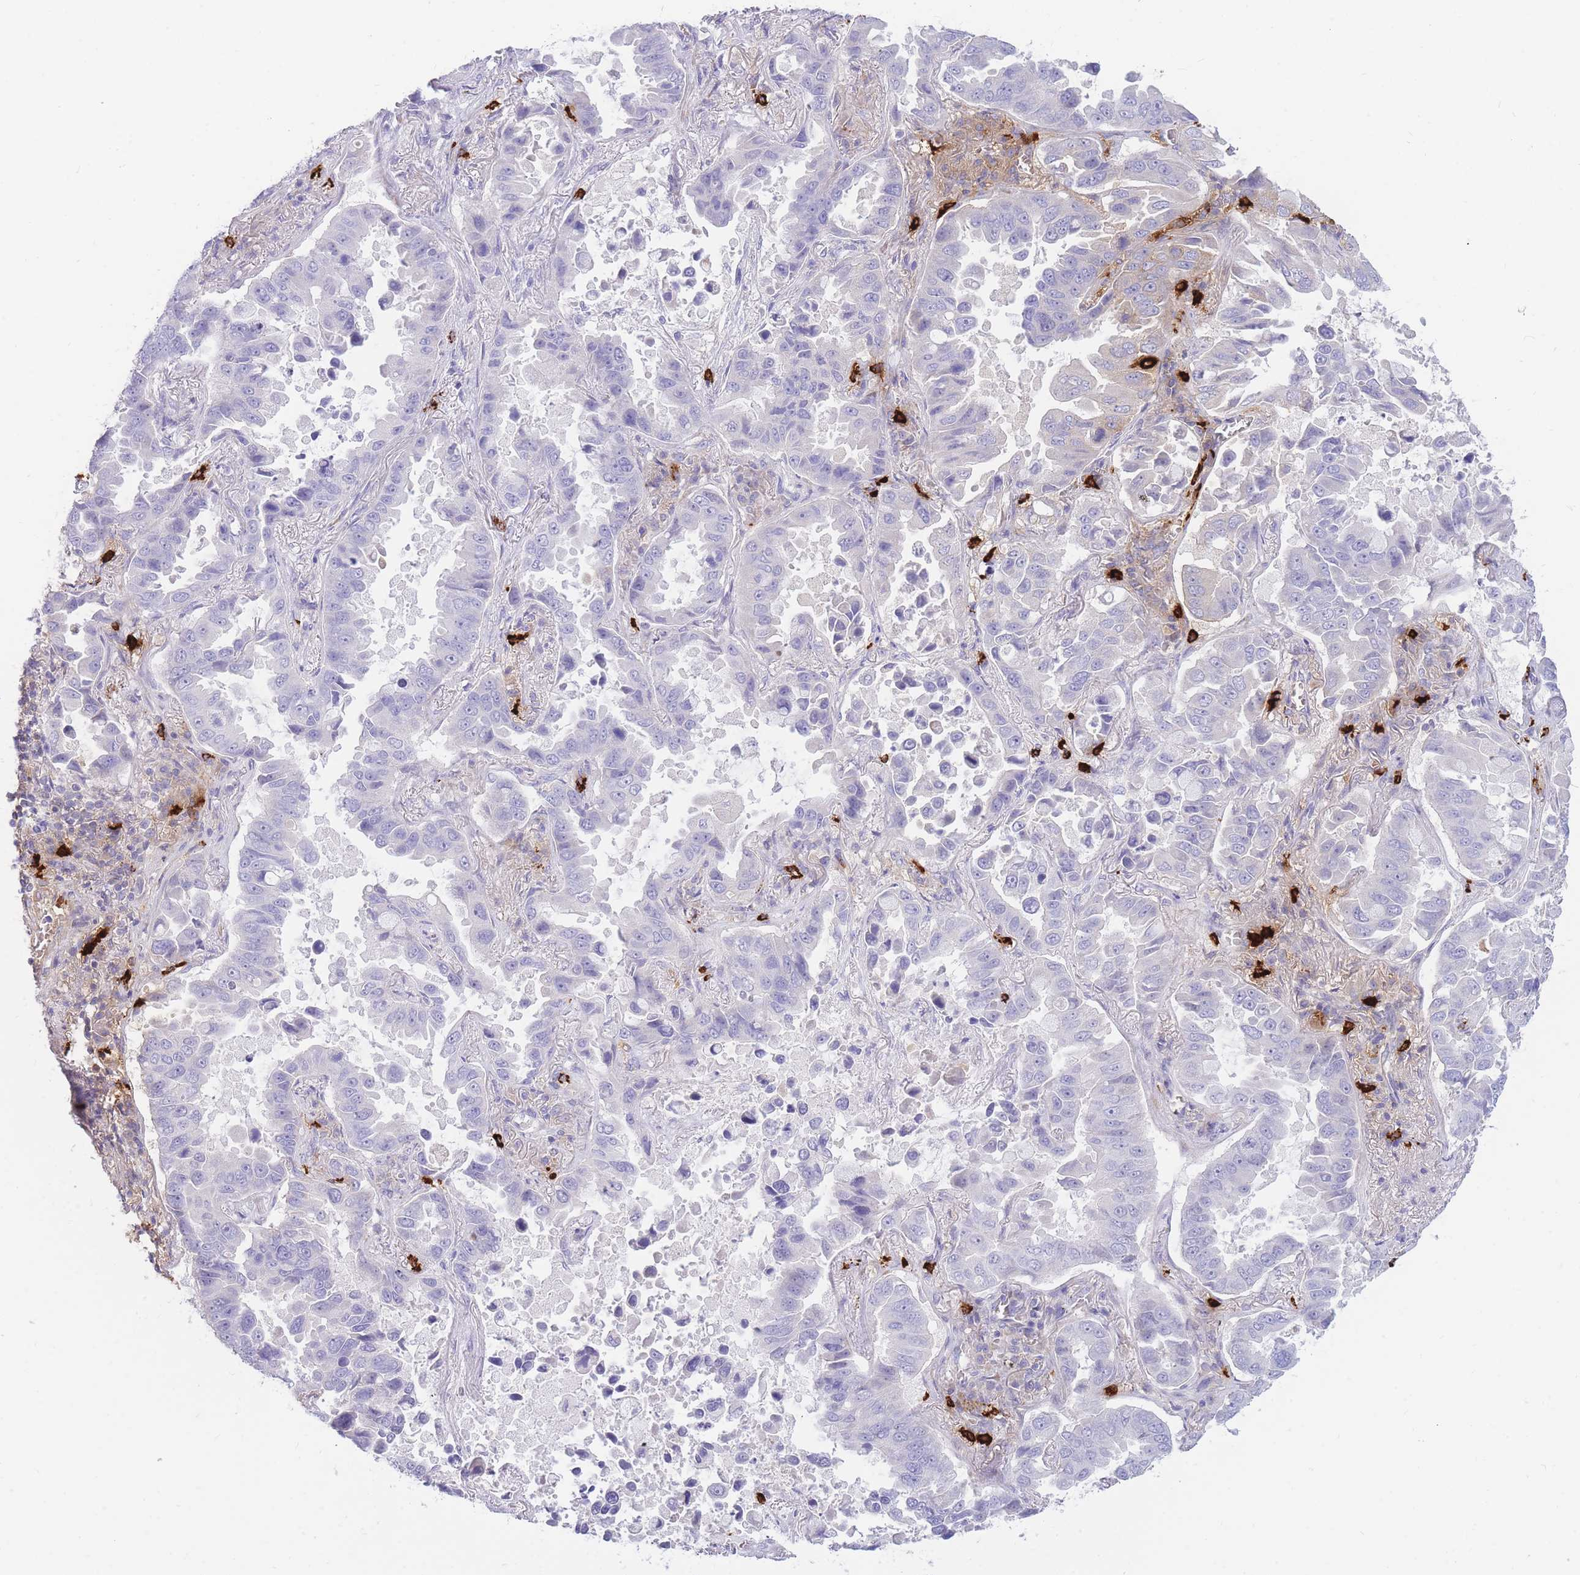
{"staining": {"intensity": "negative", "quantity": "none", "location": "none"}, "tissue": "lung cancer", "cell_type": "Tumor cells", "image_type": "cancer", "snomed": [{"axis": "morphology", "description": "Adenocarcinoma, NOS"}, {"axis": "topography", "description": "Lung"}], "caption": "IHC of human lung cancer (adenocarcinoma) displays no expression in tumor cells. (Immunohistochemistry, brightfield microscopy, high magnification).", "gene": "TPSD1", "patient": {"sex": "male", "age": 64}}